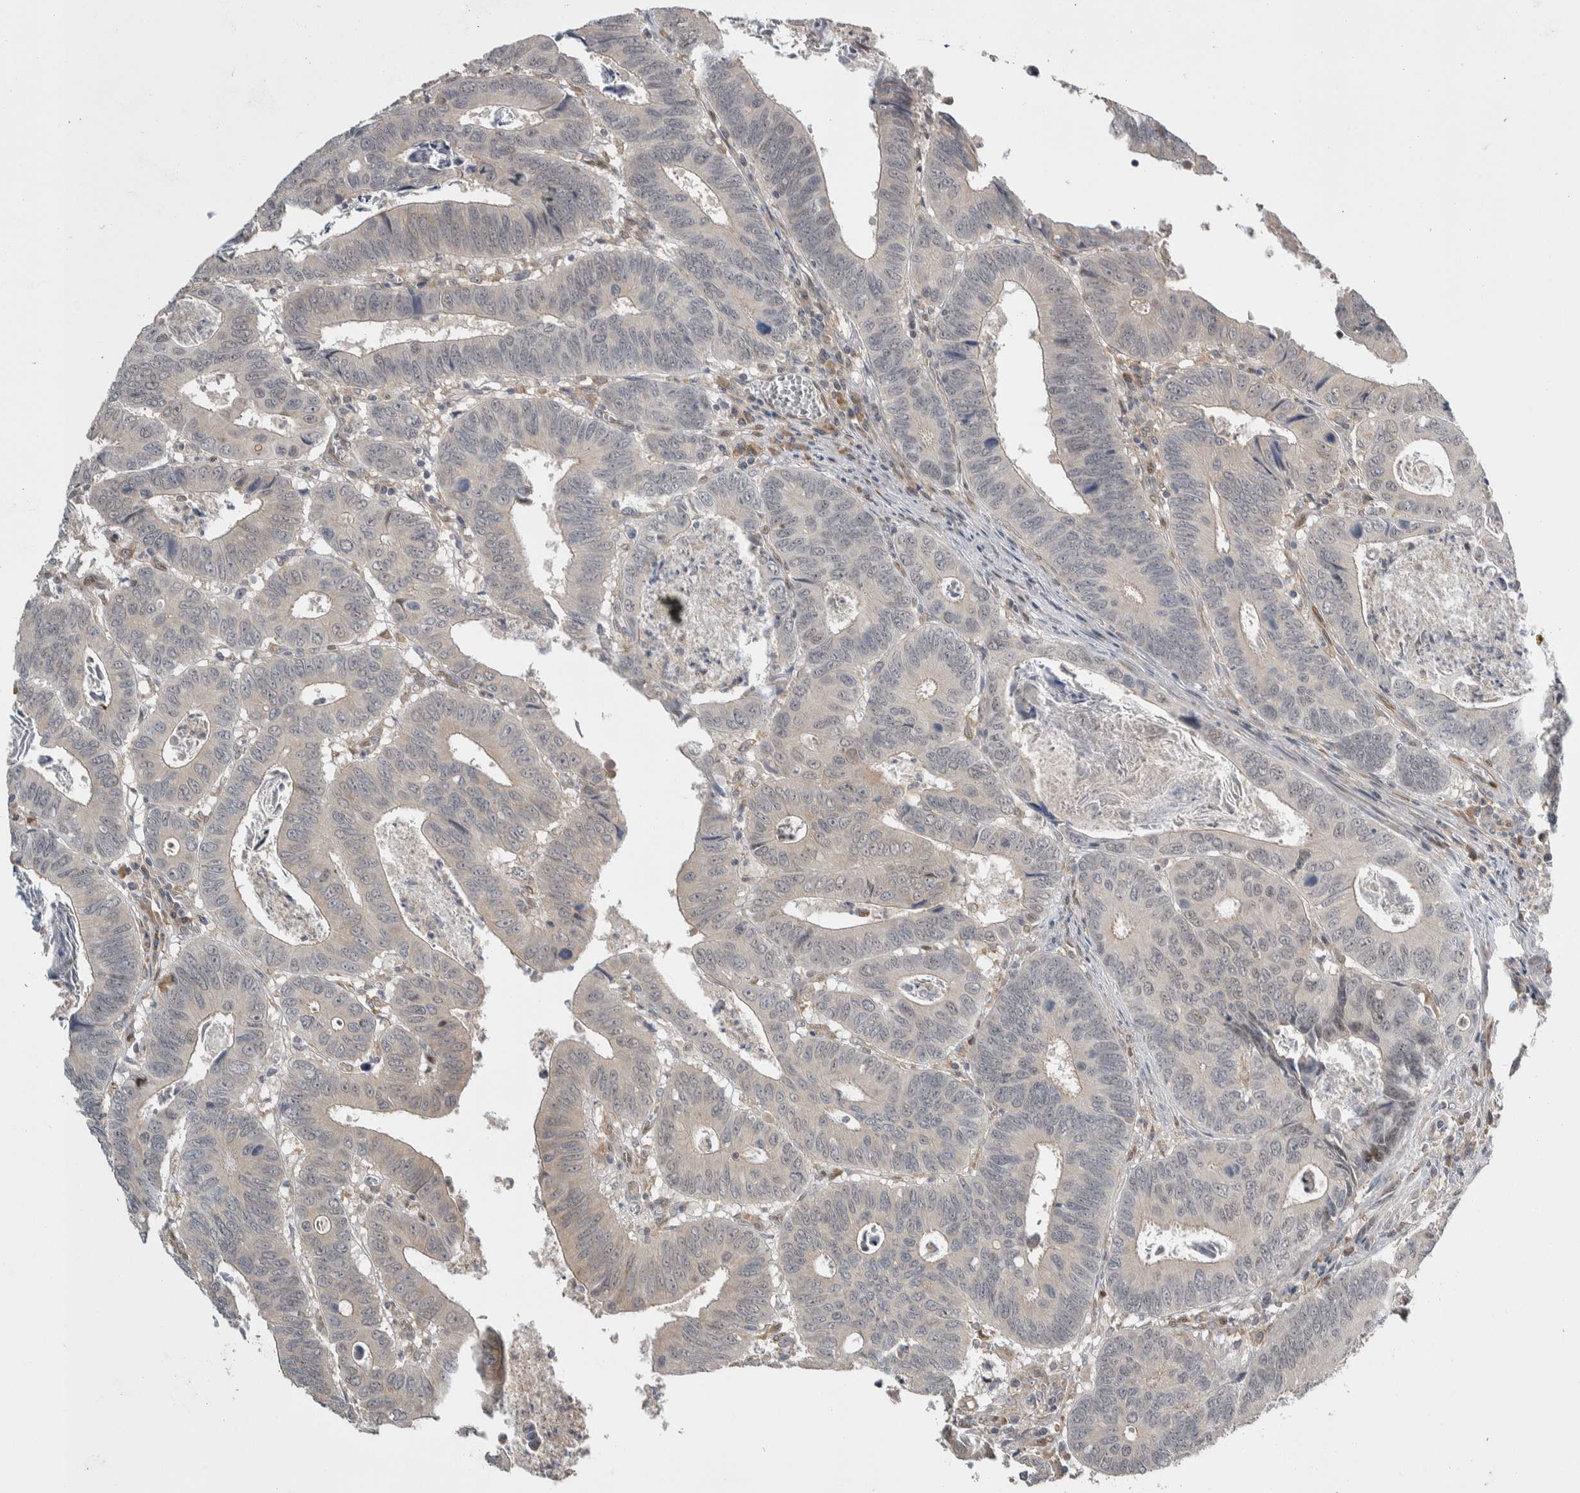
{"staining": {"intensity": "negative", "quantity": "none", "location": "none"}, "tissue": "colorectal cancer", "cell_type": "Tumor cells", "image_type": "cancer", "snomed": [{"axis": "morphology", "description": "Adenocarcinoma, NOS"}, {"axis": "topography", "description": "Colon"}], "caption": "Tumor cells show no significant positivity in colorectal cancer.", "gene": "PRDM4", "patient": {"sex": "male", "age": 72}}